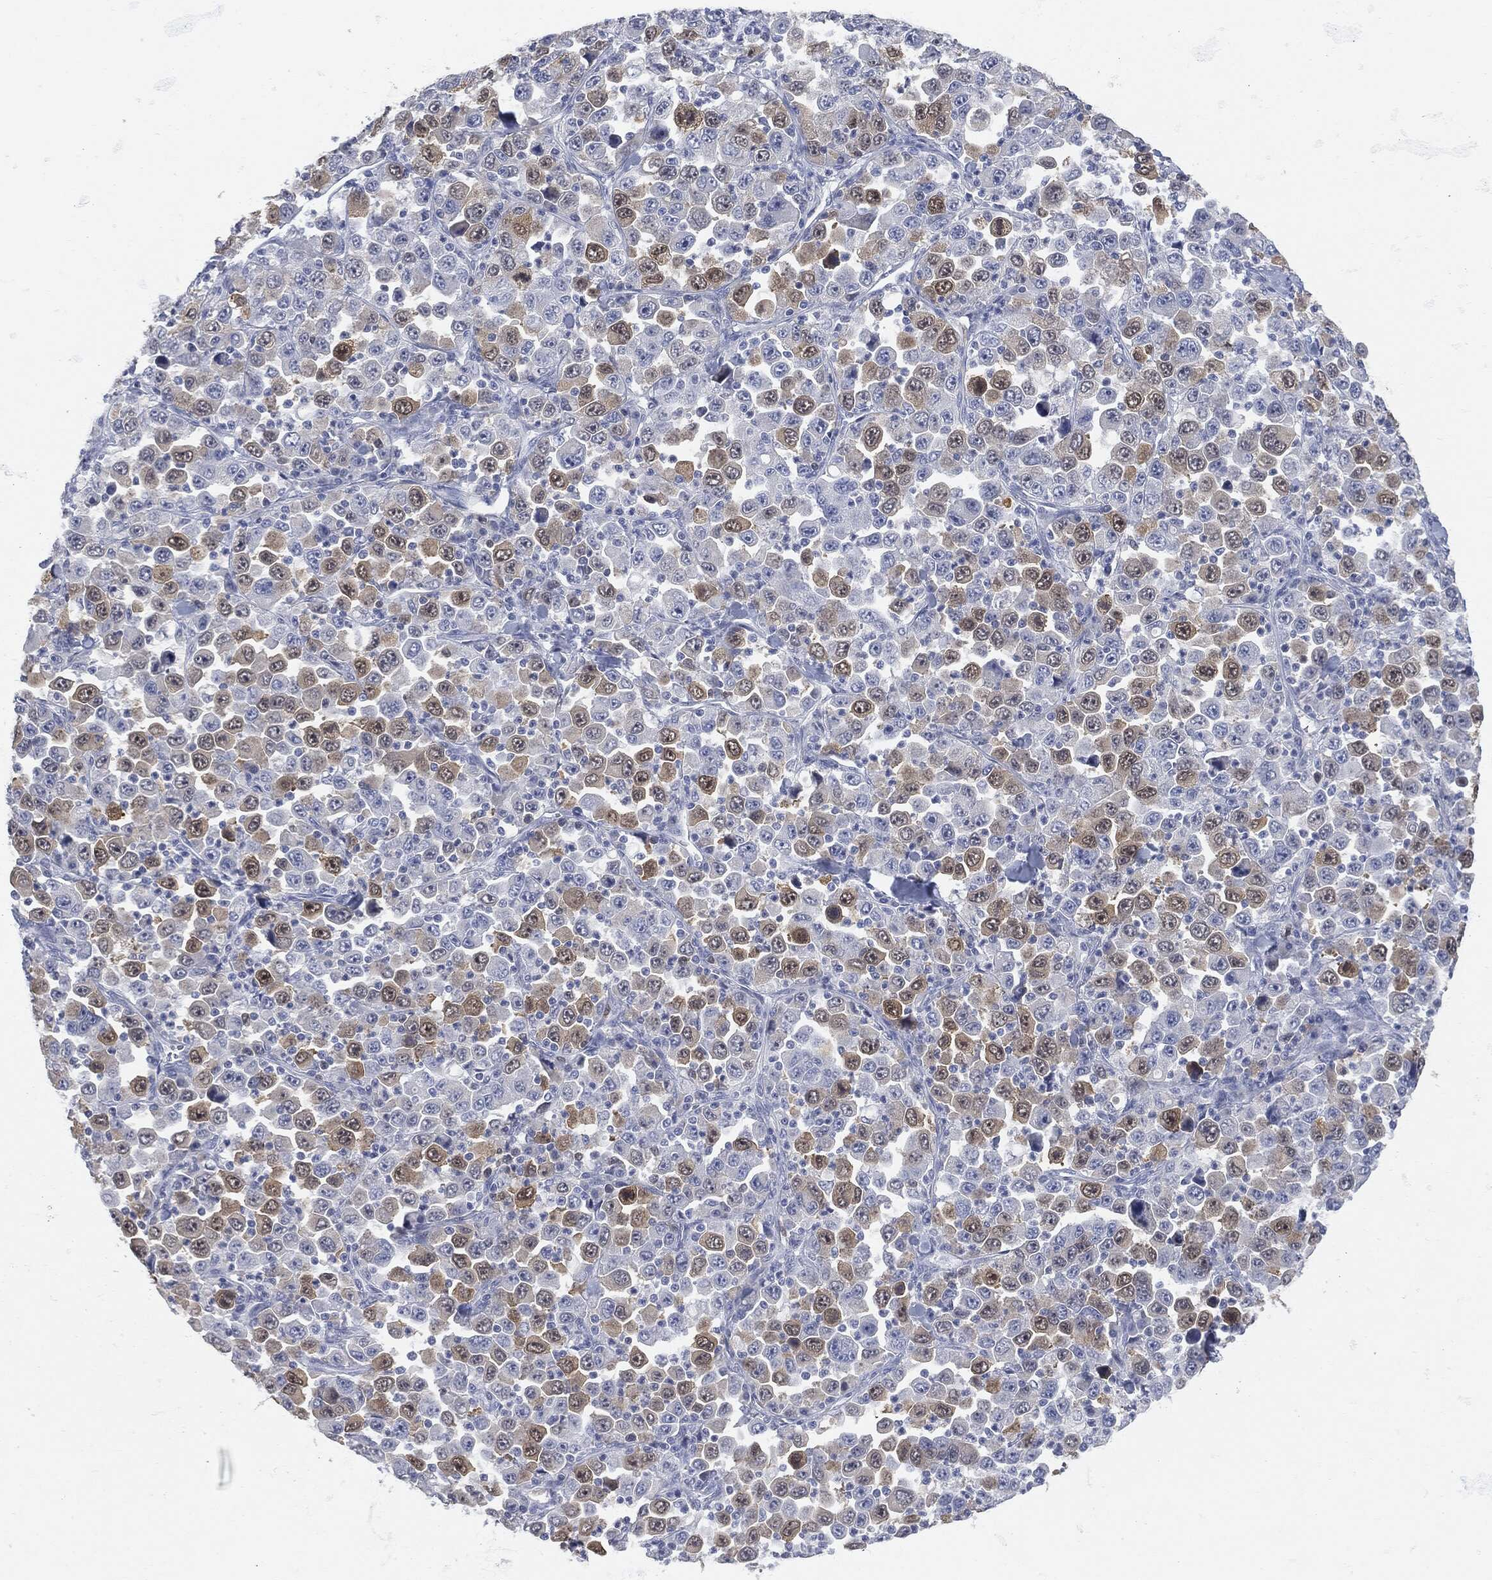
{"staining": {"intensity": "moderate", "quantity": "<25%", "location": "cytoplasmic/membranous"}, "tissue": "stomach cancer", "cell_type": "Tumor cells", "image_type": "cancer", "snomed": [{"axis": "morphology", "description": "Normal tissue, NOS"}, {"axis": "morphology", "description": "Adenocarcinoma, NOS"}, {"axis": "topography", "description": "Stomach, upper"}, {"axis": "topography", "description": "Stomach"}], "caption": "This is an image of immunohistochemistry (IHC) staining of stomach cancer, which shows moderate staining in the cytoplasmic/membranous of tumor cells.", "gene": "UBE2C", "patient": {"sex": "male", "age": 59}}